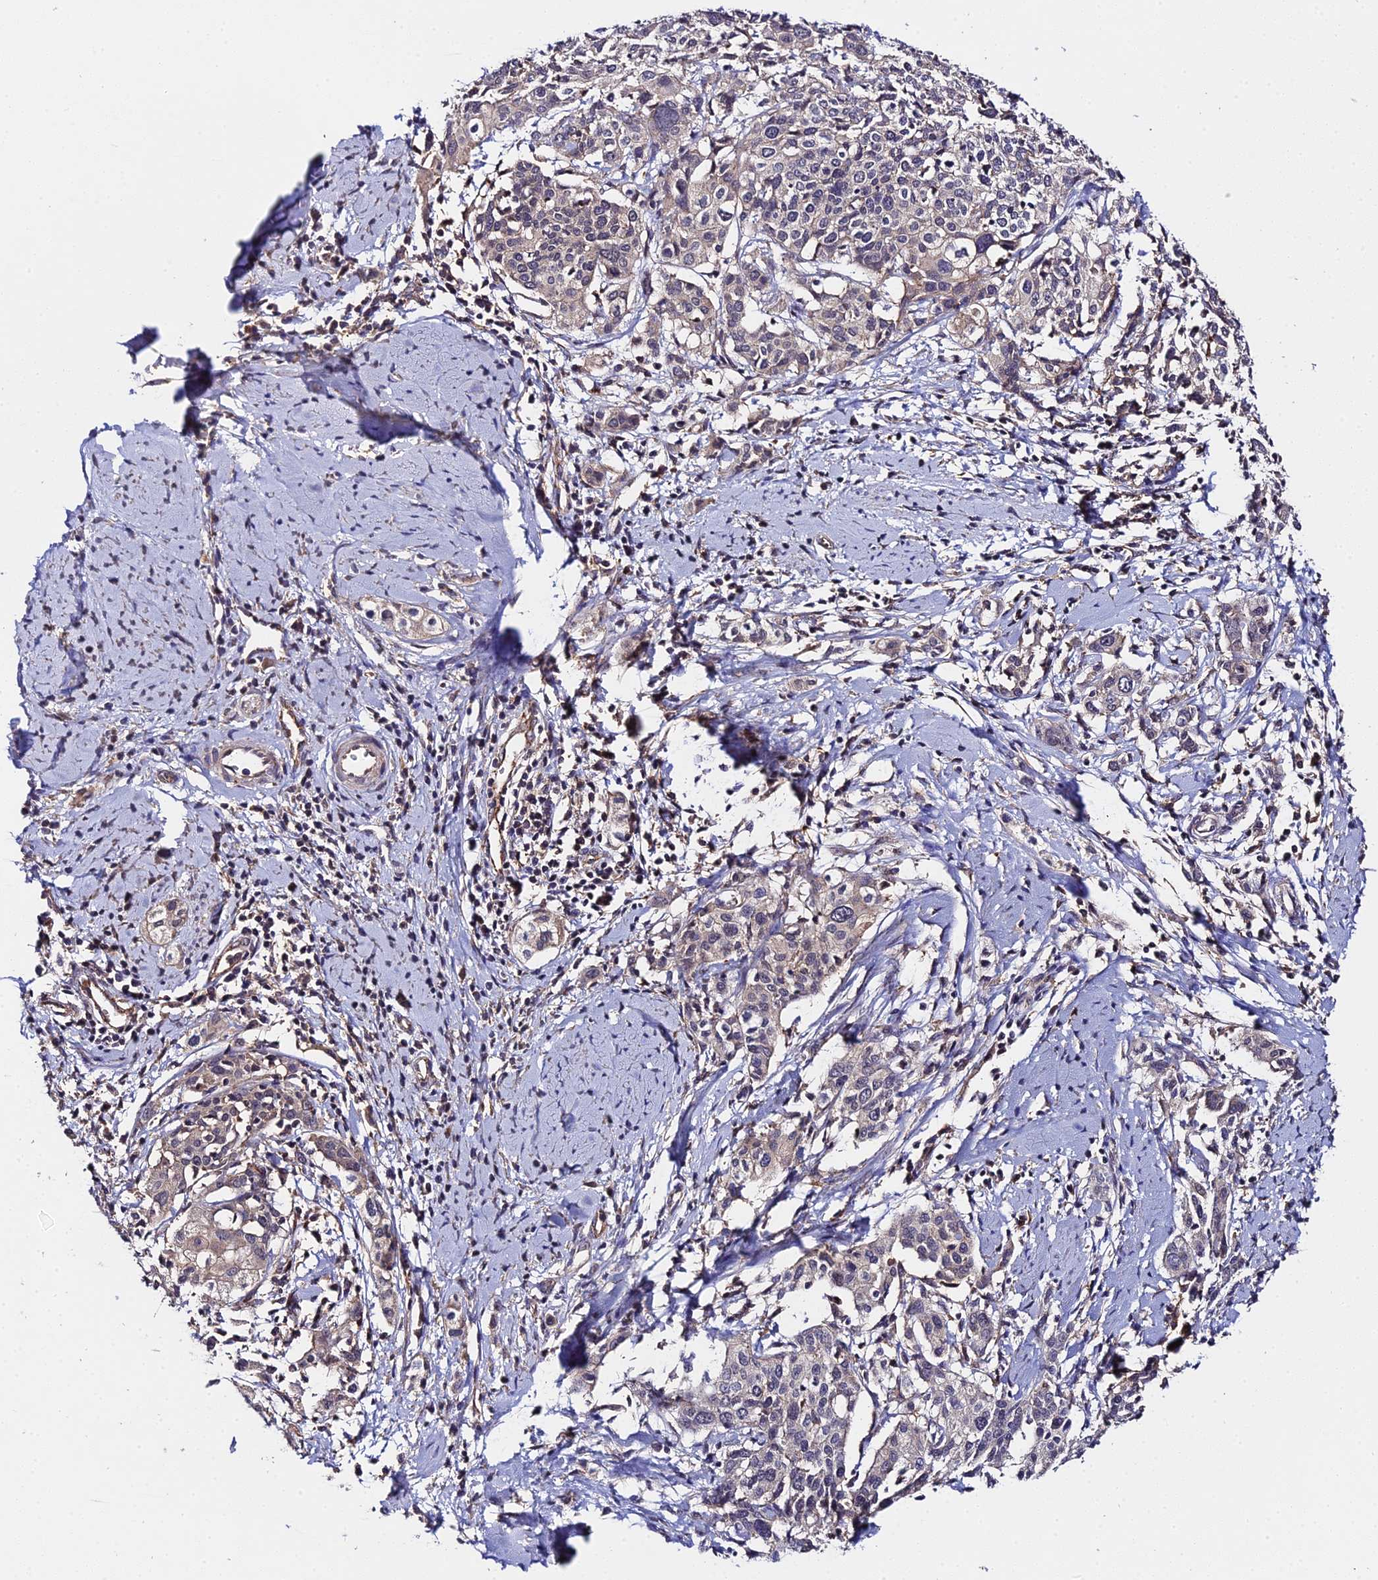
{"staining": {"intensity": "negative", "quantity": "none", "location": "none"}, "tissue": "cervical cancer", "cell_type": "Tumor cells", "image_type": "cancer", "snomed": [{"axis": "morphology", "description": "Squamous cell carcinoma, NOS"}, {"axis": "topography", "description": "Cervix"}], "caption": "An immunohistochemistry (IHC) histopathology image of cervical squamous cell carcinoma is shown. There is no staining in tumor cells of cervical squamous cell carcinoma. (Immunohistochemistry, brightfield microscopy, high magnification).", "gene": "ZBED8", "patient": {"sex": "female", "age": 44}}